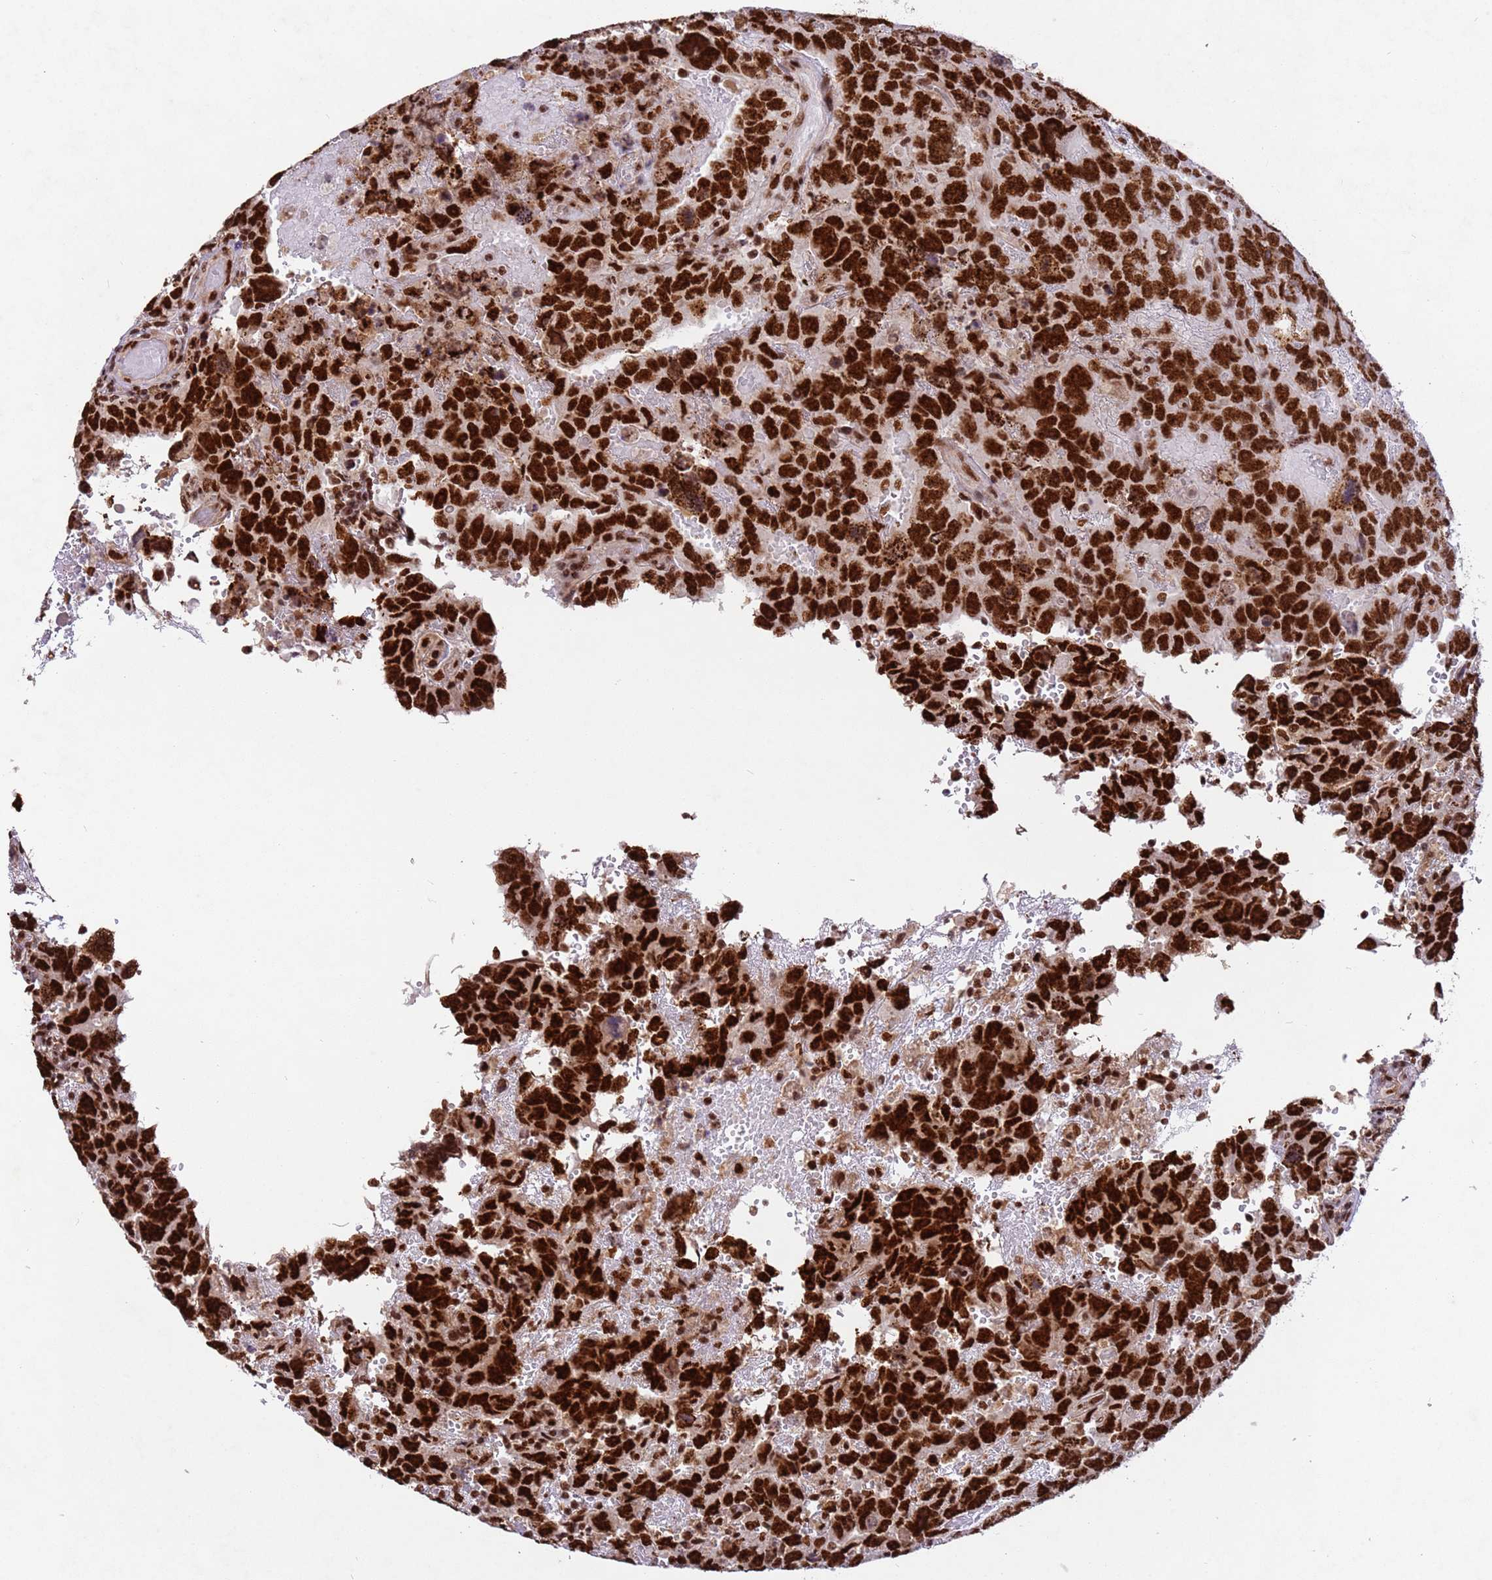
{"staining": {"intensity": "strong", "quantity": ">75%", "location": "nuclear"}, "tissue": "testis cancer", "cell_type": "Tumor cells", "image_type": "cancer", "snomed": [{"axis": "morphology", "description": "Carcinoma, Embryonal, NOS"}, {"axis": "topography", "description": "Testis"}], "caption": "Tumor cells reveal high levels of strong nuclear staining in about >75% of cells in testis embryonal carcinoma. (DAB (3,3'-diaminobenzidine) IHC, brown staining for protein, blue staining for nuclei).", "gene": "ESF1", "patient": {"sex": "male", "age": 45}}